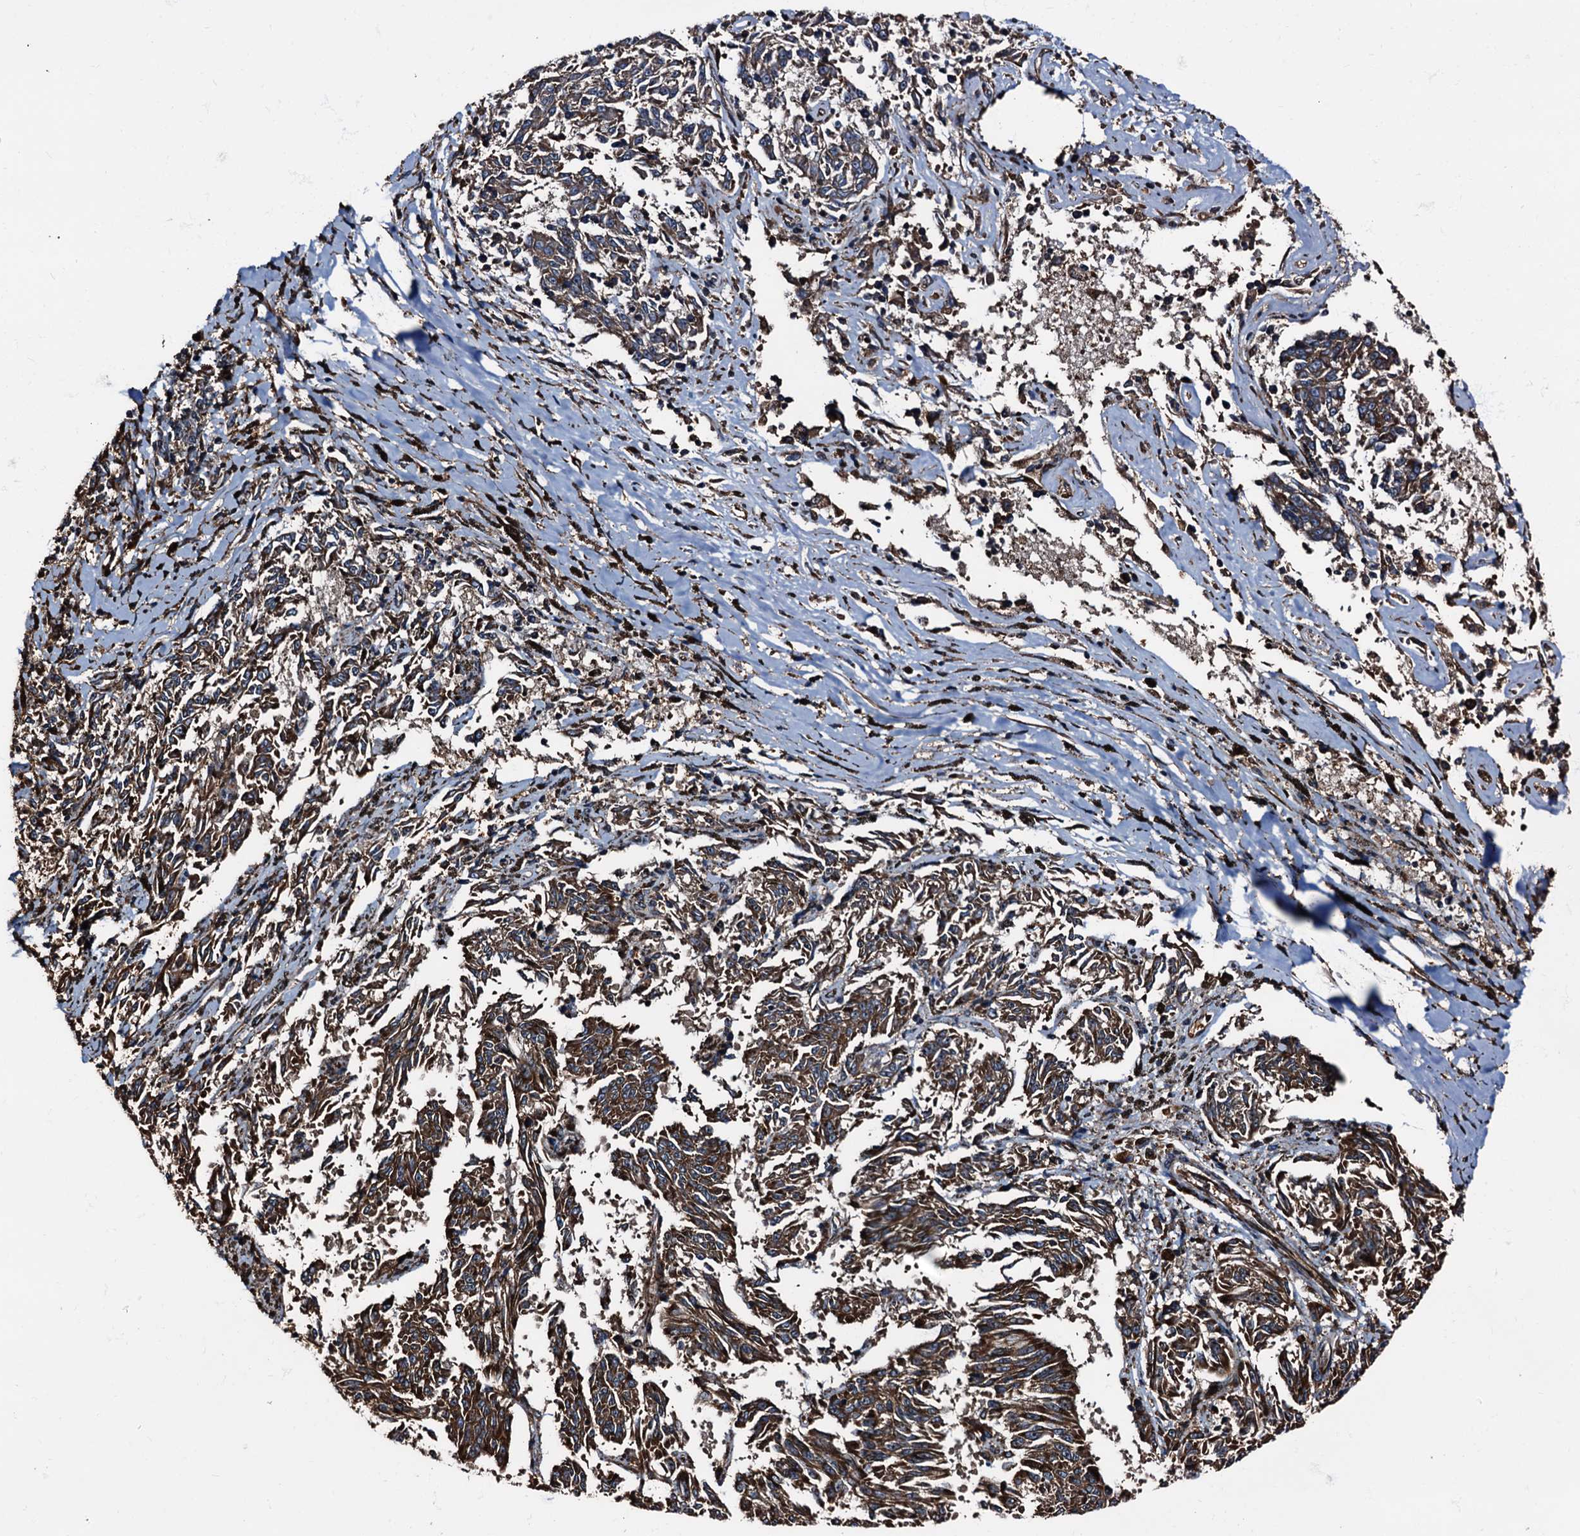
{"staining": {"intensity": "moderate", "quantity": ">75%", "location": "cytoplasmic/membranous"}, "tissue": "melanoma", "cell_type": "Tumor cells", "image_type": "cancer", "snomed": [{"axis": "morphology", "description": "Malignant melanoma, NOS"}, {"axis": "topography", "description": "Skin"}], "caption": "The photomicrograph displays a brown stain indicating the presence of a protein in the cytoplasmic/membranous of tumor cells in malignant melanoma.", "gene": "ATP2C1", "patient": {"sex": "female", "age": 72}}